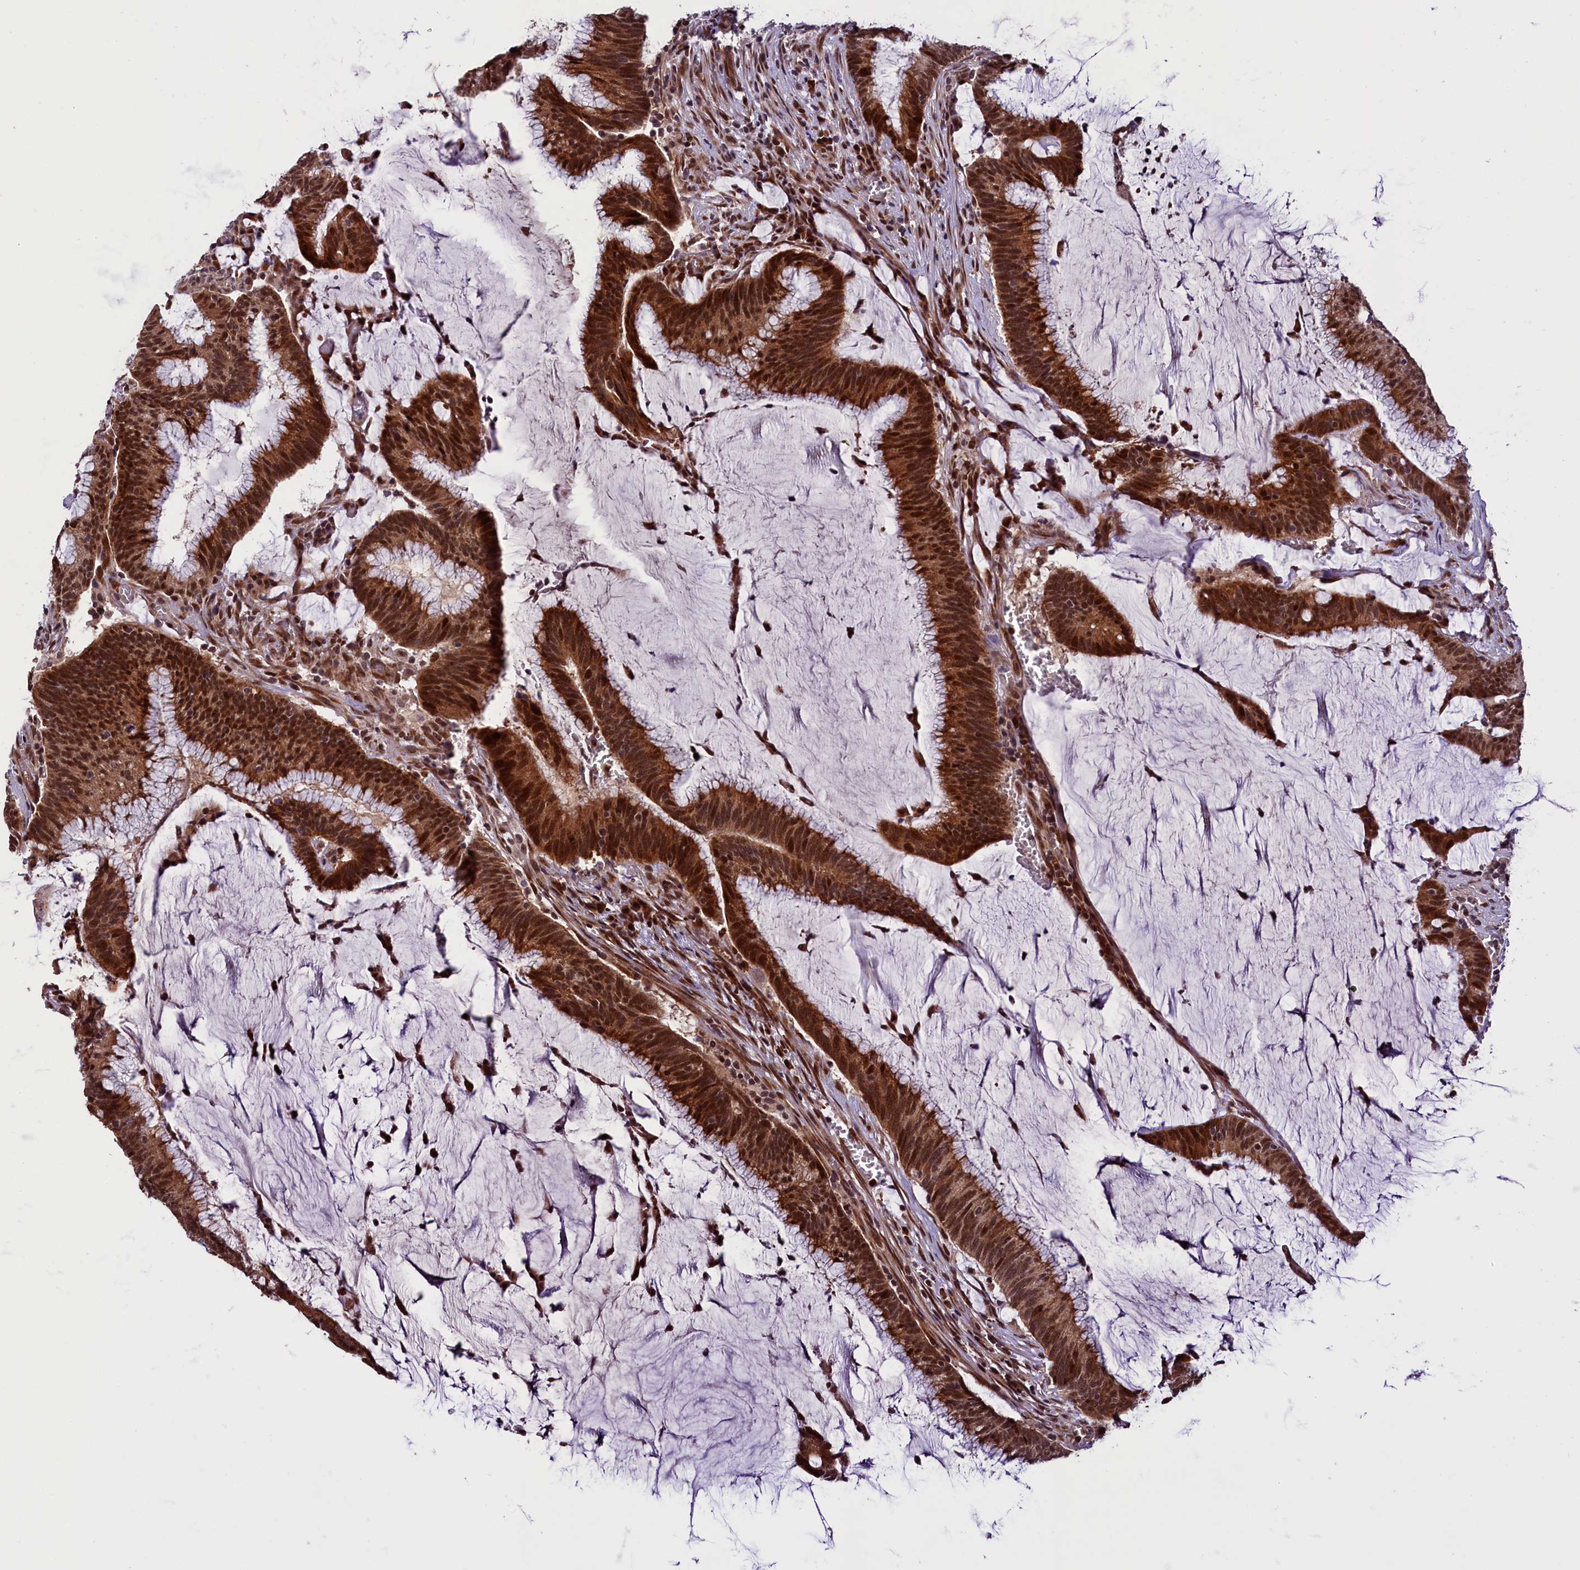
{"staining": {"intensity": "strong", "quantity": ">75%", "location": "cytoplasmic/membranous,nuclear"}, "tissue": "colorectal cancer", "cell_type": "Tumor cells", "image_type": "cancer", "snomed": [{"axis": "morphology", "description": "Adenocarcinoma, NOS"}, {"axis": "topography", "description": "Rectum"}], "caption": "DAB immunohistochemical staining of human colorectal cancer (adenocarcinoma) exhibits strong cytoplasmic/membranous and nuclear protein staining in approximately >75% of tumor cells.", "gene": "RPUSD2", "patient": {"sex": "female", "age": 77}}